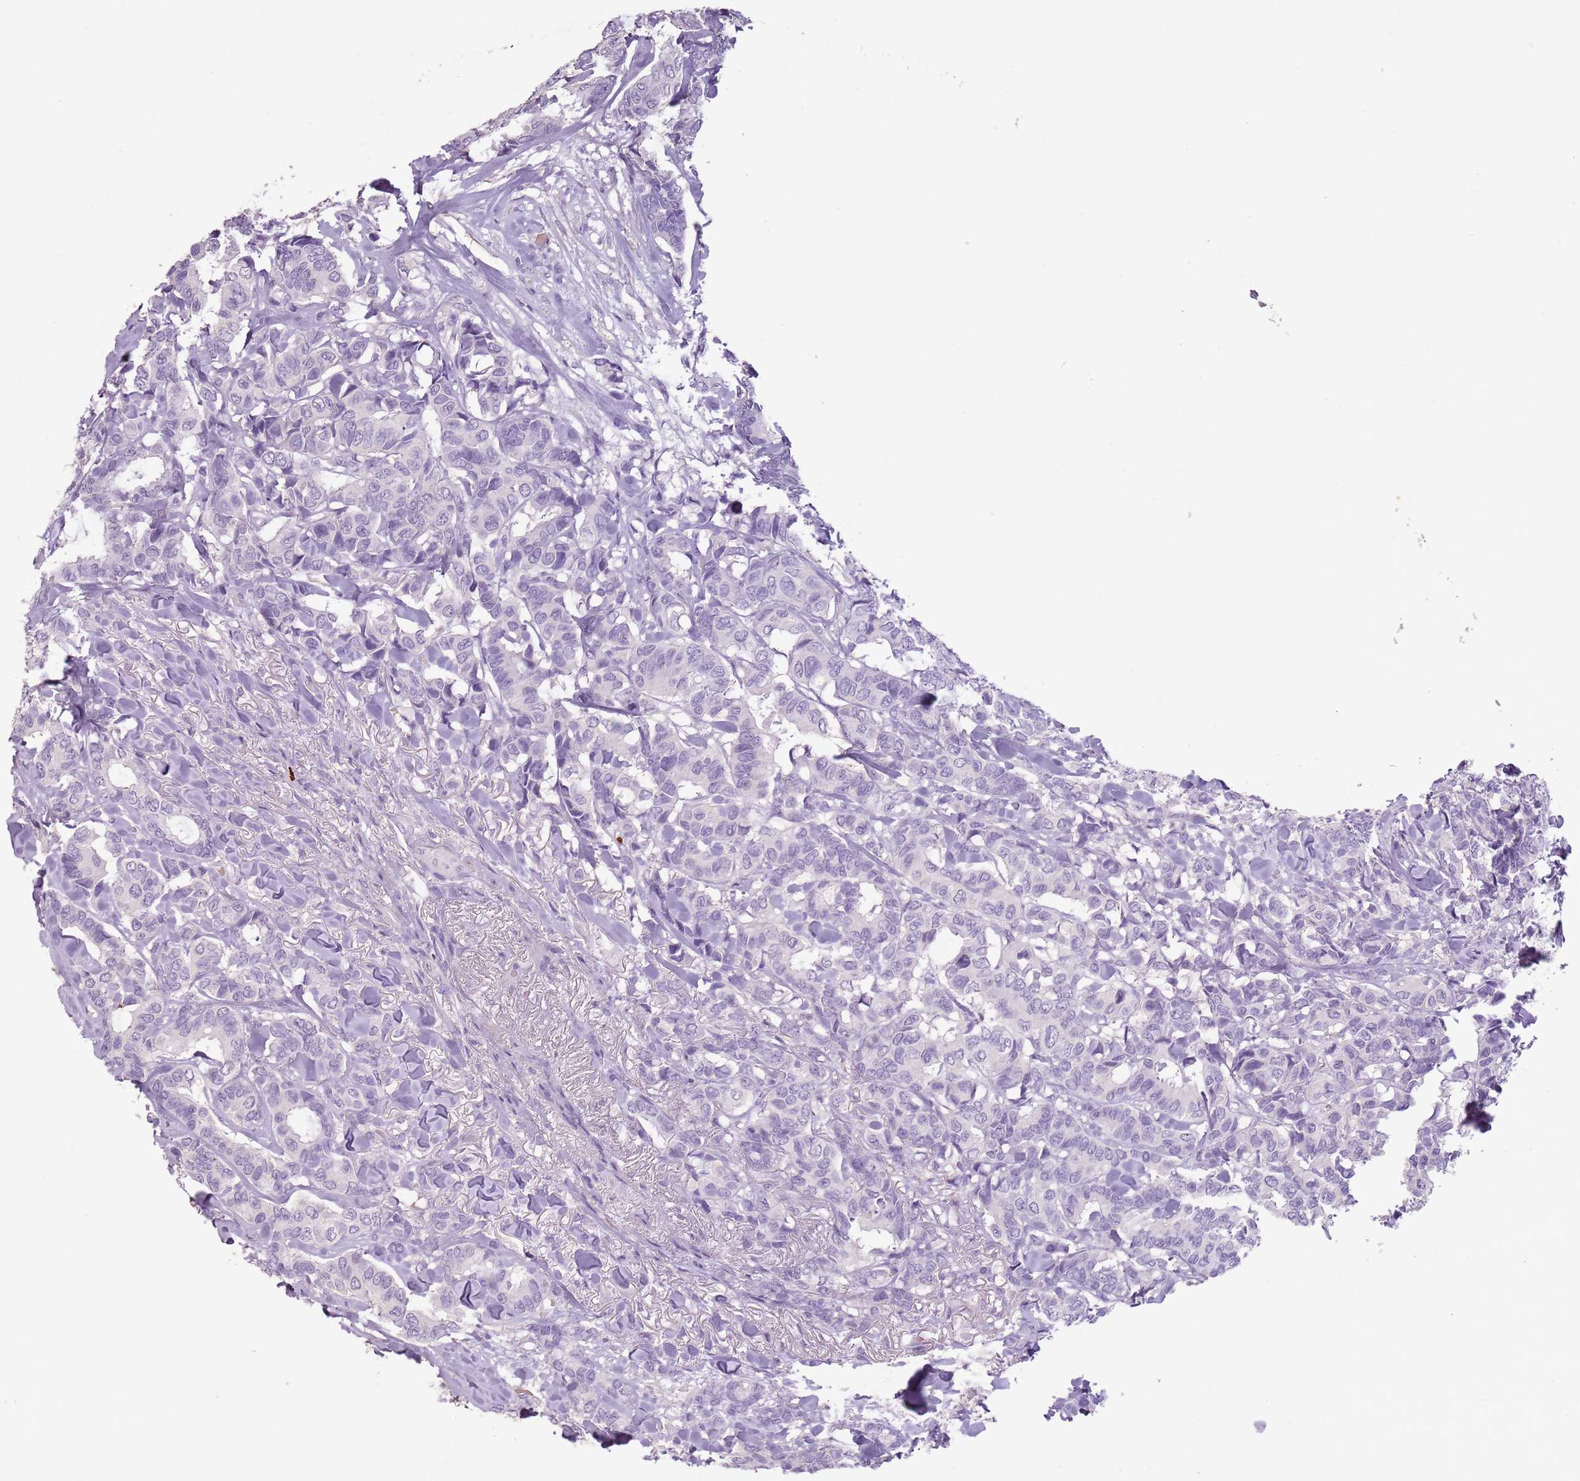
{"staining": {"intensity": "negative", "quantity": "none", "location": "none"}, "tissue": "breast cancer", "cell_type": "Tumor cells", "image_type": "cancer", "snomed": [{"axis": "morphology", "description": "Duct carcinoma"}, {"axis": "topography", "description": "Breast"}], "caption": "Immunohistochemistry histopathology image of neoplastic tissue: breast cancer stained with DAB shows no significant protein expression in tumor cells.", "gene": "CELF6", "patient": {"sex": "female", "age": 87}}